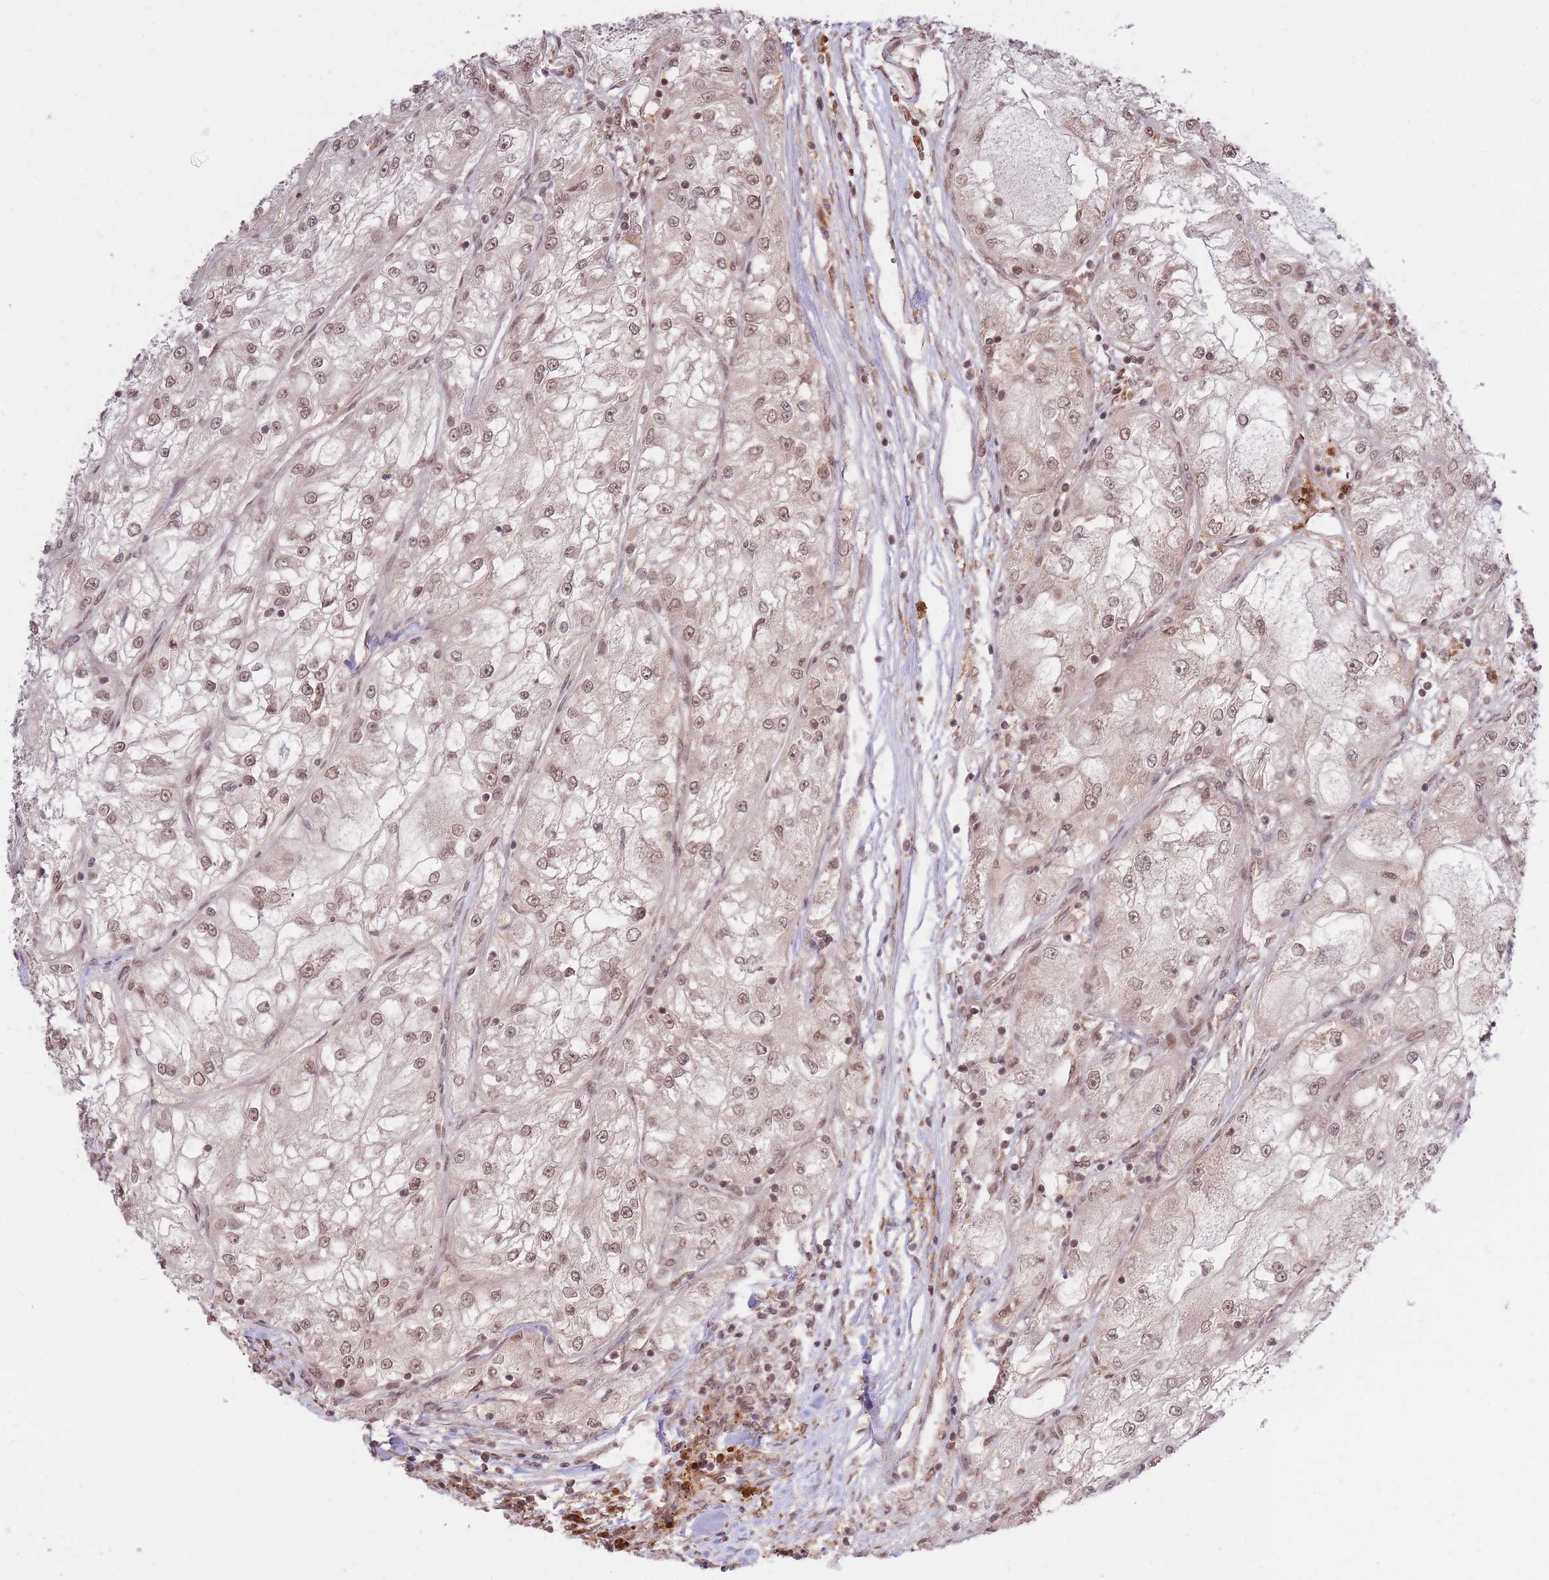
{"staining": {"intensity": "moderate", "quantity": "25%-75%", "location": "nuclear"}, "tissue": "renal cancer", "cell_type": "Tumor cells", "image_type": "cancer", "snomed": [{"axis": "morphology", "description": "Adenocarcinoma, NOS"}, {"axis": "topography", "description": "Kidney"}], "caption": "A brown stain highlights moderate nuclear expression of a protein in adenocarcinoma (renal) tumor cells.", "gene": "SRA1", "patient": {"sex": "female", "age": 72}}